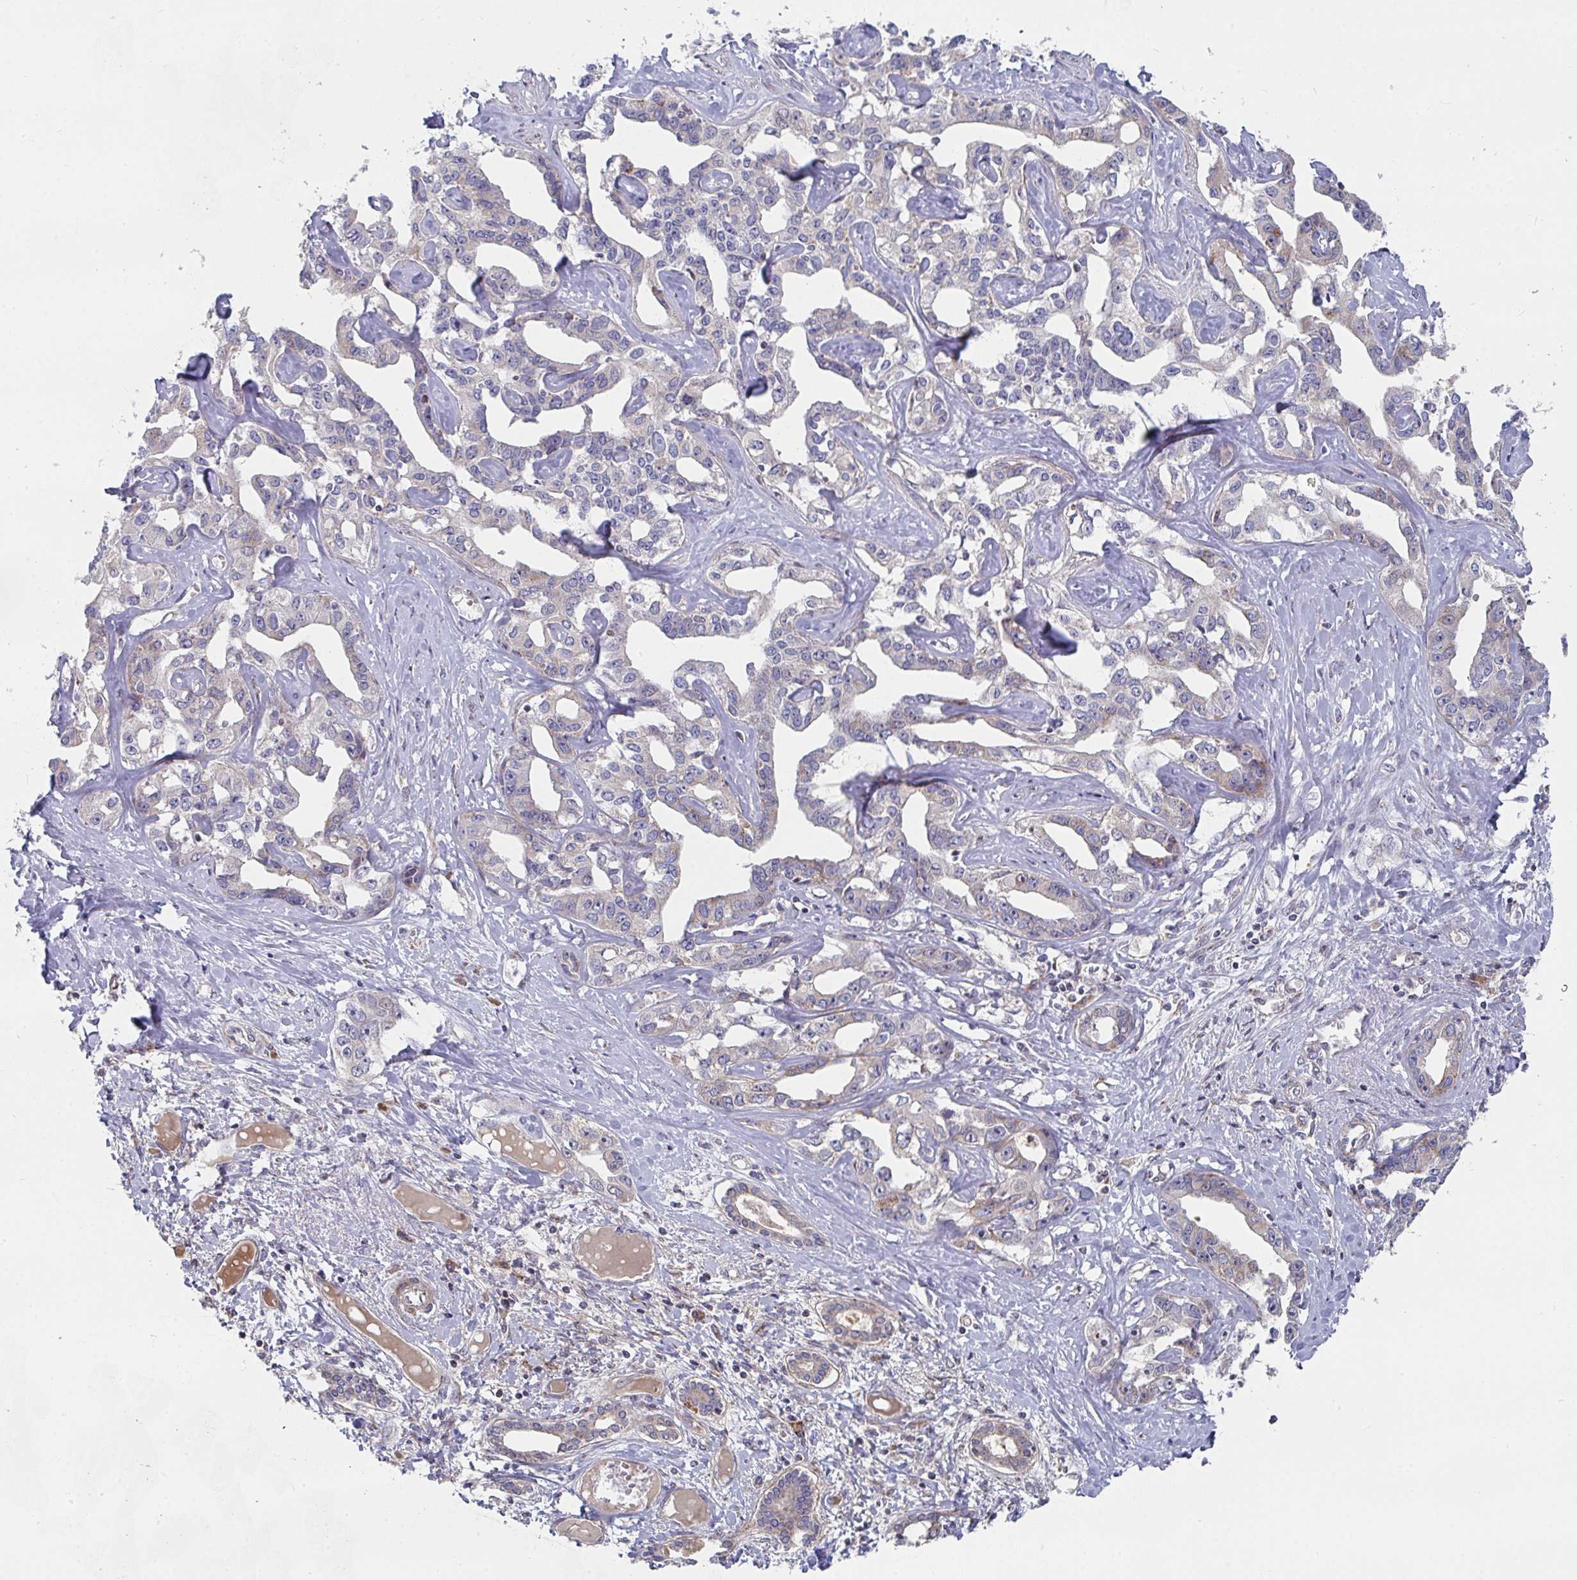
{"staining": {"intensity": "weak", "quantity": "25%-75%", "location": "cytoplasmic/membranous"}, "tissue": "liver cancer", "cell_type": "Tumor cells", "image_type": "cancer", "snomed": [{"axis": "morphology", "description": "Cholangiocarcinoma"}, {"axis": "topography", "description": "Liver"}], "caption": "Immunohistochemical staining of liver cancer (cholangiocarcinoma) exhibits low levels of weak cytoplasmic/membranous expression in approximately 25%-75% of tumor cells.", "gene": "RHEBL1", "patient": {"sex": "male", "age": 59}}